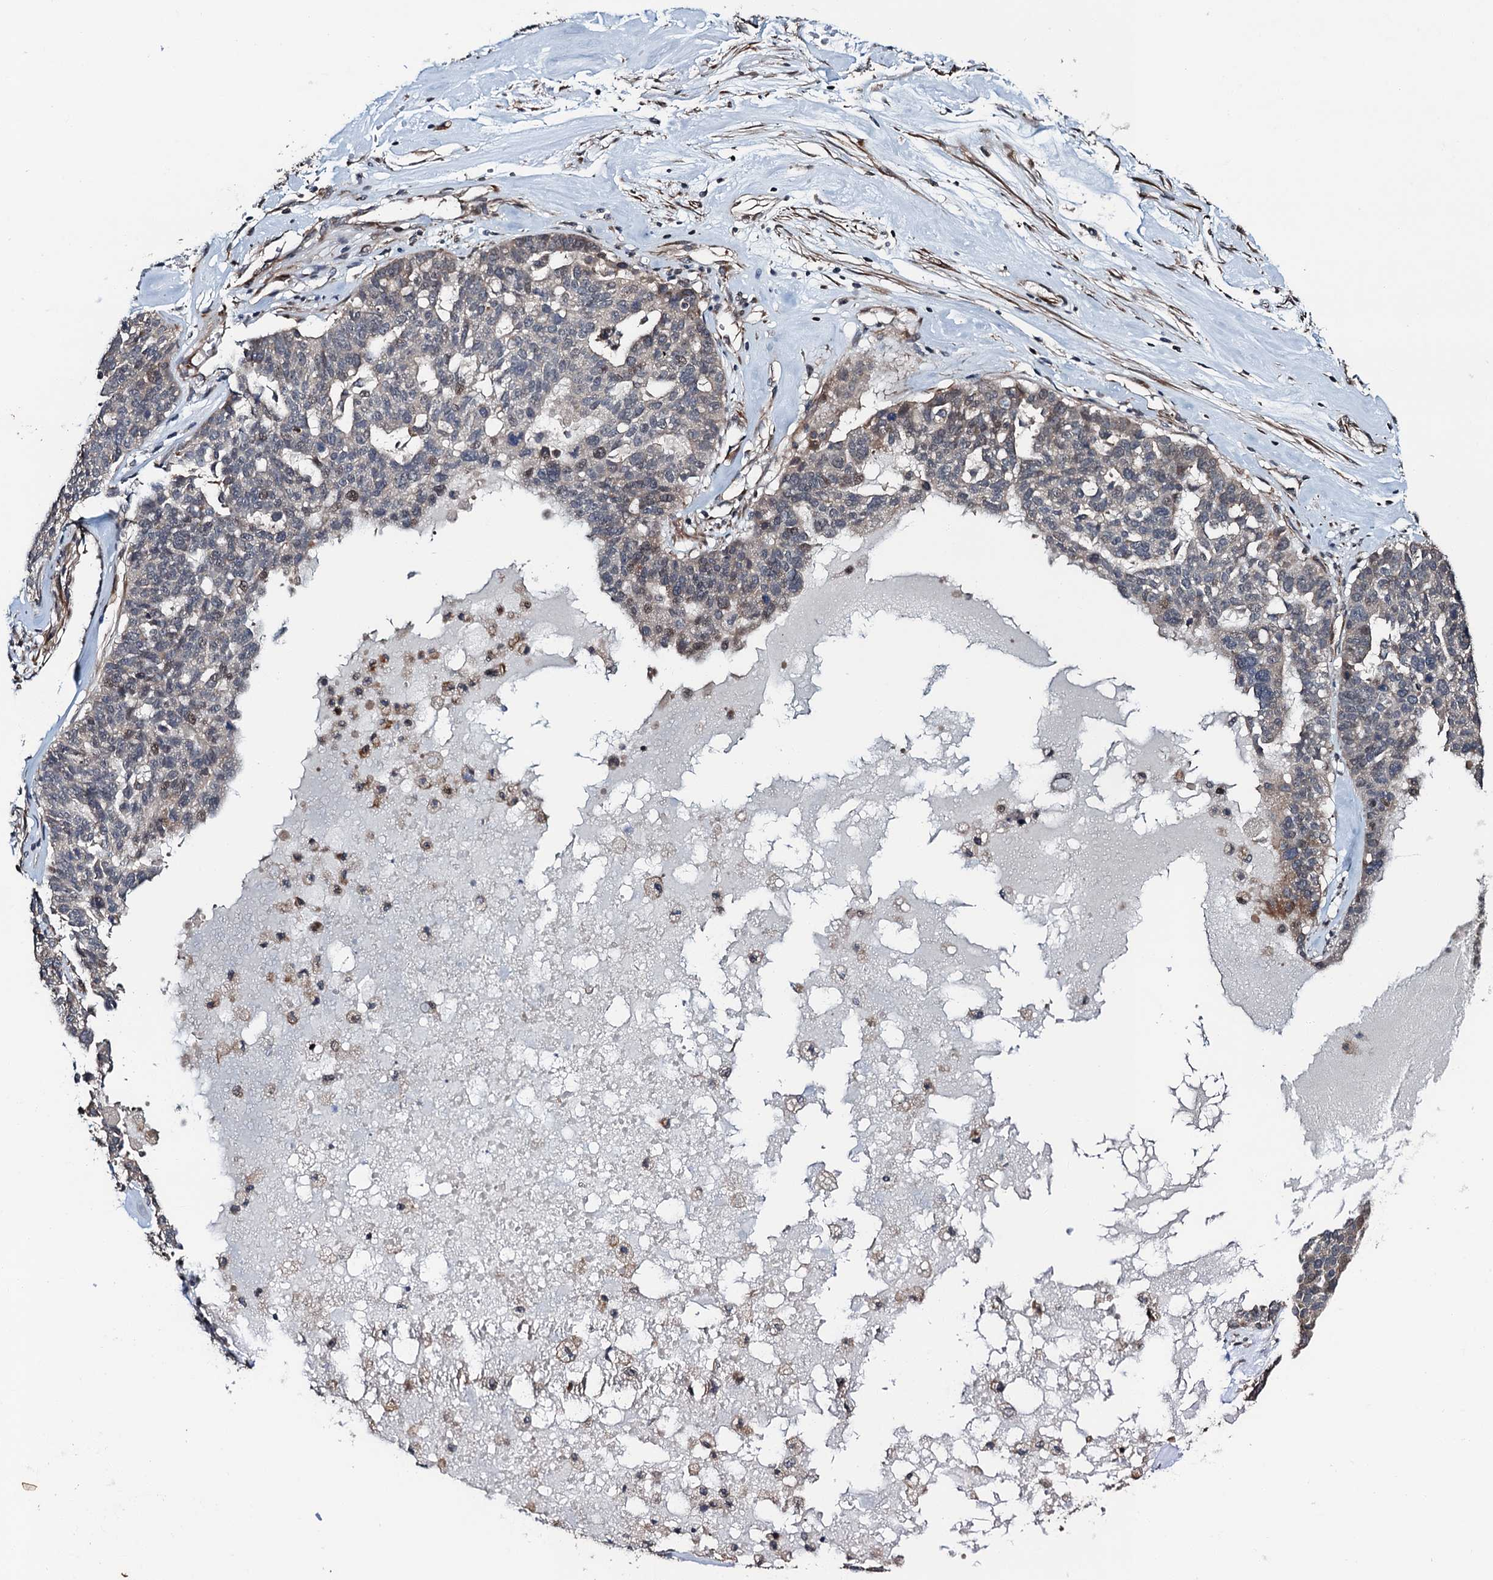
{"staining": {"intensity": "weak", "quantity": "<25%", "location": "nuclear"}, "tissue": "ovarian cancer", "cell_type": "Tumor cells", "image_type": "cancer", "snomed": [{"axis": "morphology", "description": "Cystadenocarcinoma, serous, NOS"}, {"axis": "topography", "description": "Ovary"}], "caption": "This is an IHC histopathology image of ovarian serous cystadenocarcinoma. There is no expression in tumor cells.", "gene": "WHAMM", "patient": {"sex": "female", "age": 59}}